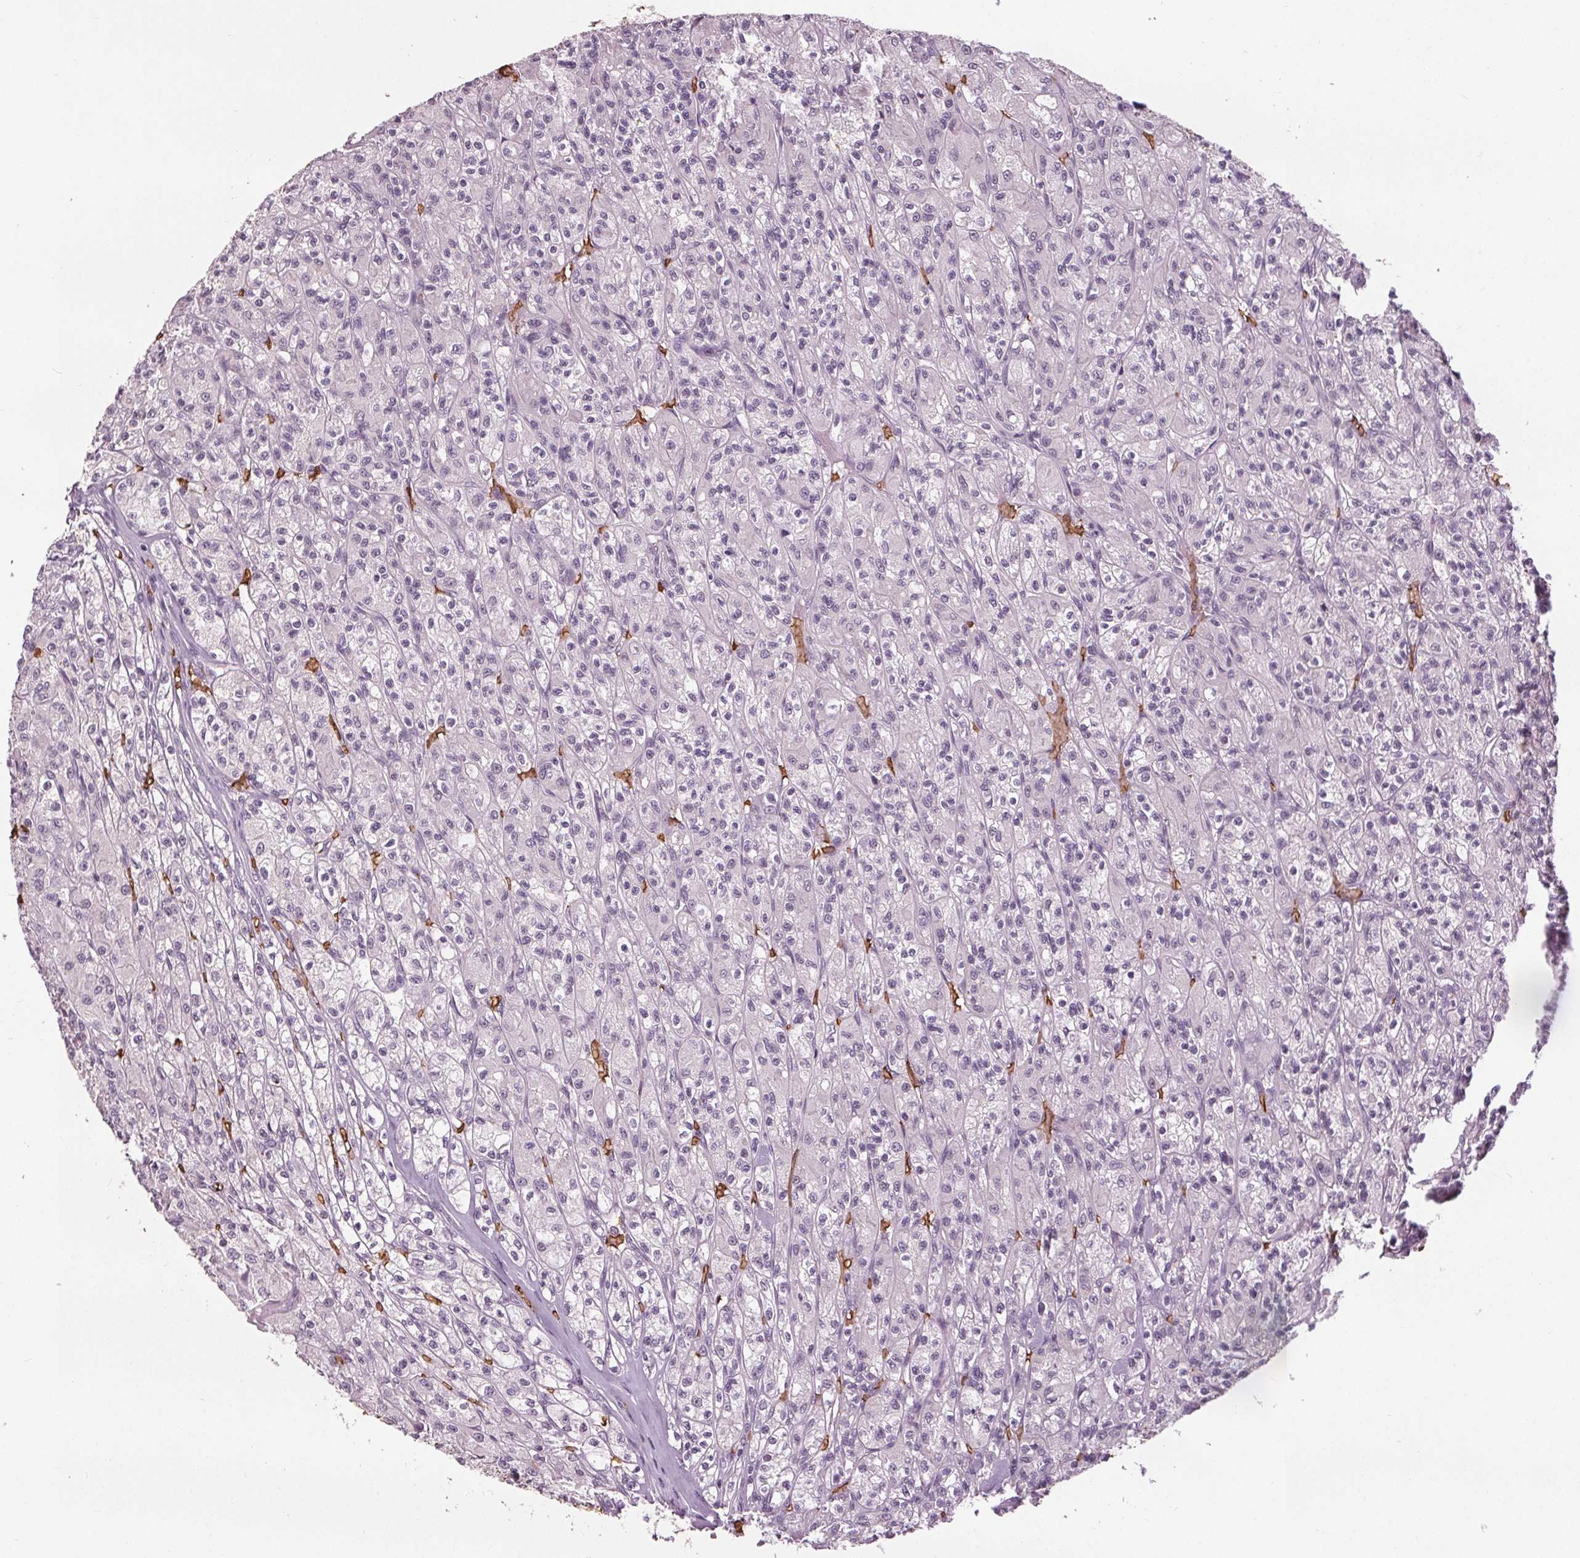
{"staining": {"intensity": "negative", "quantity": "none", "location": "none"}, "tissue": "renal cancer", "cell_type": "Tumor cells", "image_type": "cancer", "snomed": [{"axis": "morphology", "description": "Adenocarcinoma, NOS"}, {"axis": "topography", "description": "Kidney"}], "caption": "Immunohistochemistry (IHC) image of neoplastic tissue: human renal cancer stained with DAB exhibits no significant protein positivity in tumor cells. (DAB immunohistochemistry visualized using brightfield microscopy, high magnification).", "gene": "SLC4A1", "patient": {"sex": "female", "age": 70}}